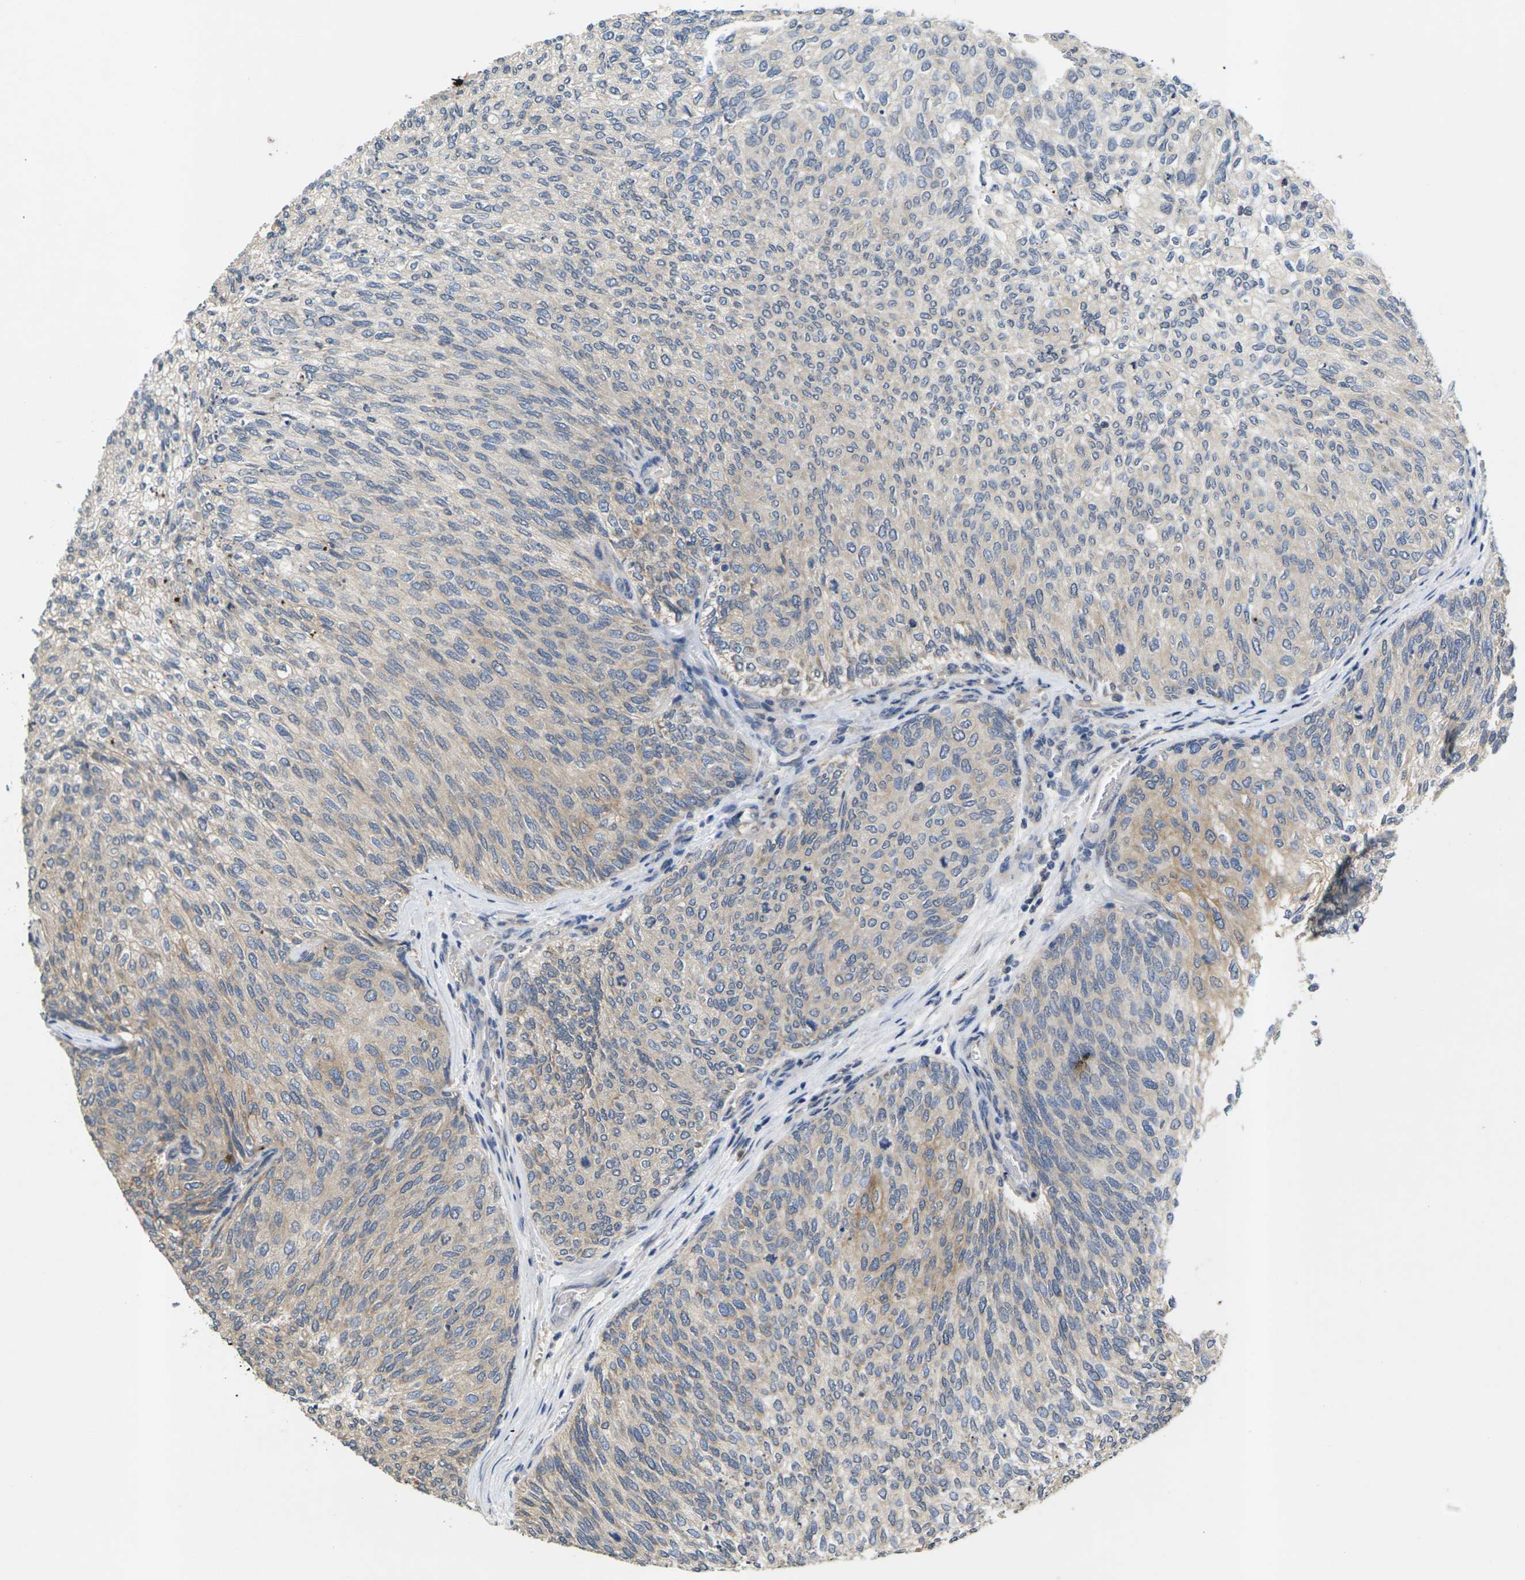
{"staining": {"intensity": "weak", "quantity": "25%-75%", "location": "cytoplasmic/membranous"}, "tissue": "urothelial cancer", "cell_type": "Tumor cells", "image_type": "cancer", "snomed": [{"axis": "morphology", "description": "Urothelial carcinoma, Low grade"}, {"axis": "topography", "description": "Urinary bladder"}], "caption": "This micrograph reveals immunohistochemistry (IHC) staining of human urothelial carcinoma (low-grade), with low weak cytoplasmic/membranous staining in about 25%-75% of tumor cells.", "gene": "SLC2A2", "patient": {"sex": "female", "age": 79}}